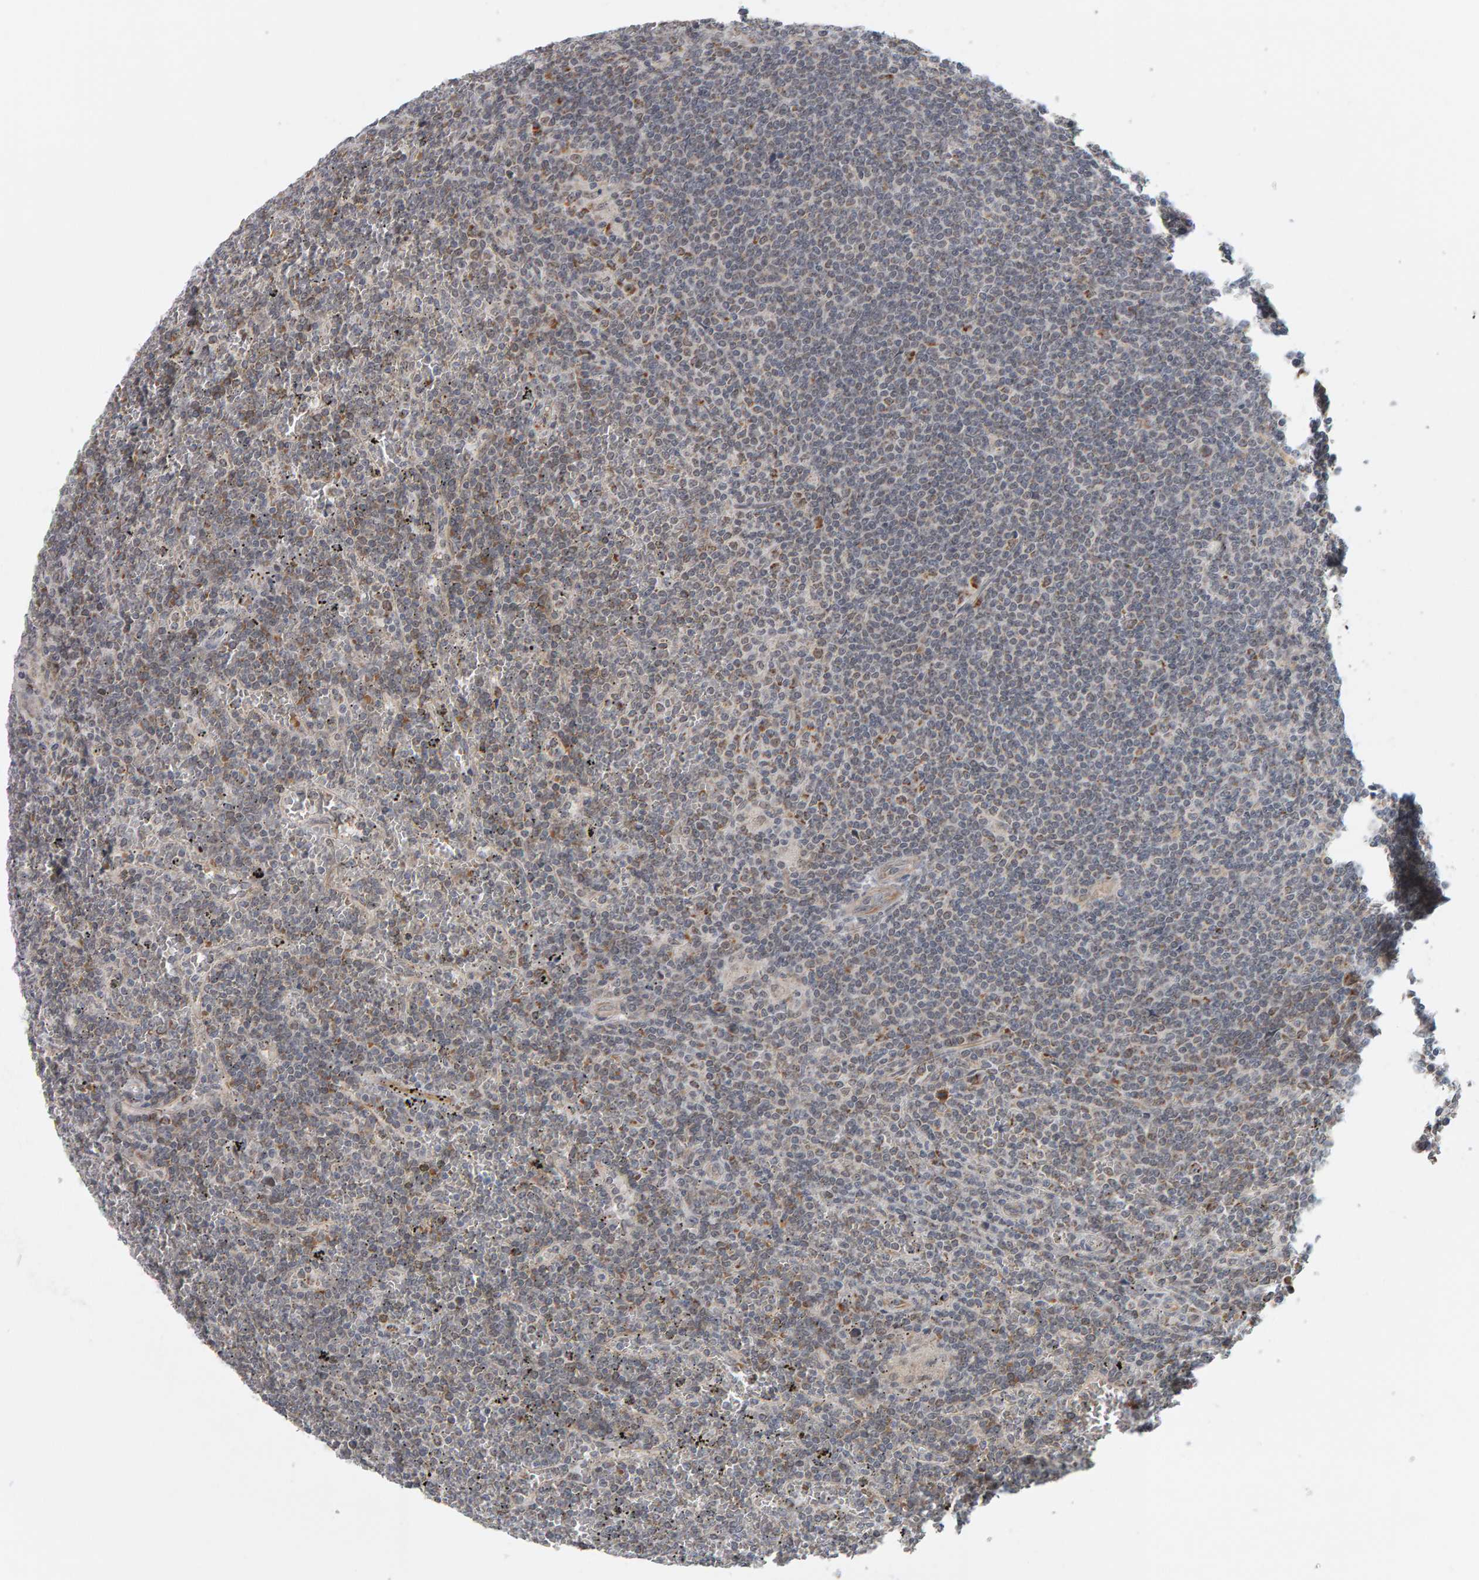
{"staining": {"intensity": "weak", "quantity": "<25%", "location": "cytoplasmic/membranous"}, "tissue": "lymphoma", "cell_type": "Tumor cells", "image_type": "cancer", "snomed": [{"axis": "morphology", "description": "Malignant lymphoma, non-Hodgkin's type, Low grade"}, {"axis": "topography", "description": "Spleen"}], "caption": "A high-resolution micrograph shows IHC staining of low-grade malignant lymphoma, non-Hodgkin's type, which demonstrates no significant positivity in tumor cells.", "gene": "DAP3", "patient": {"sex": "female", "age": 19}}